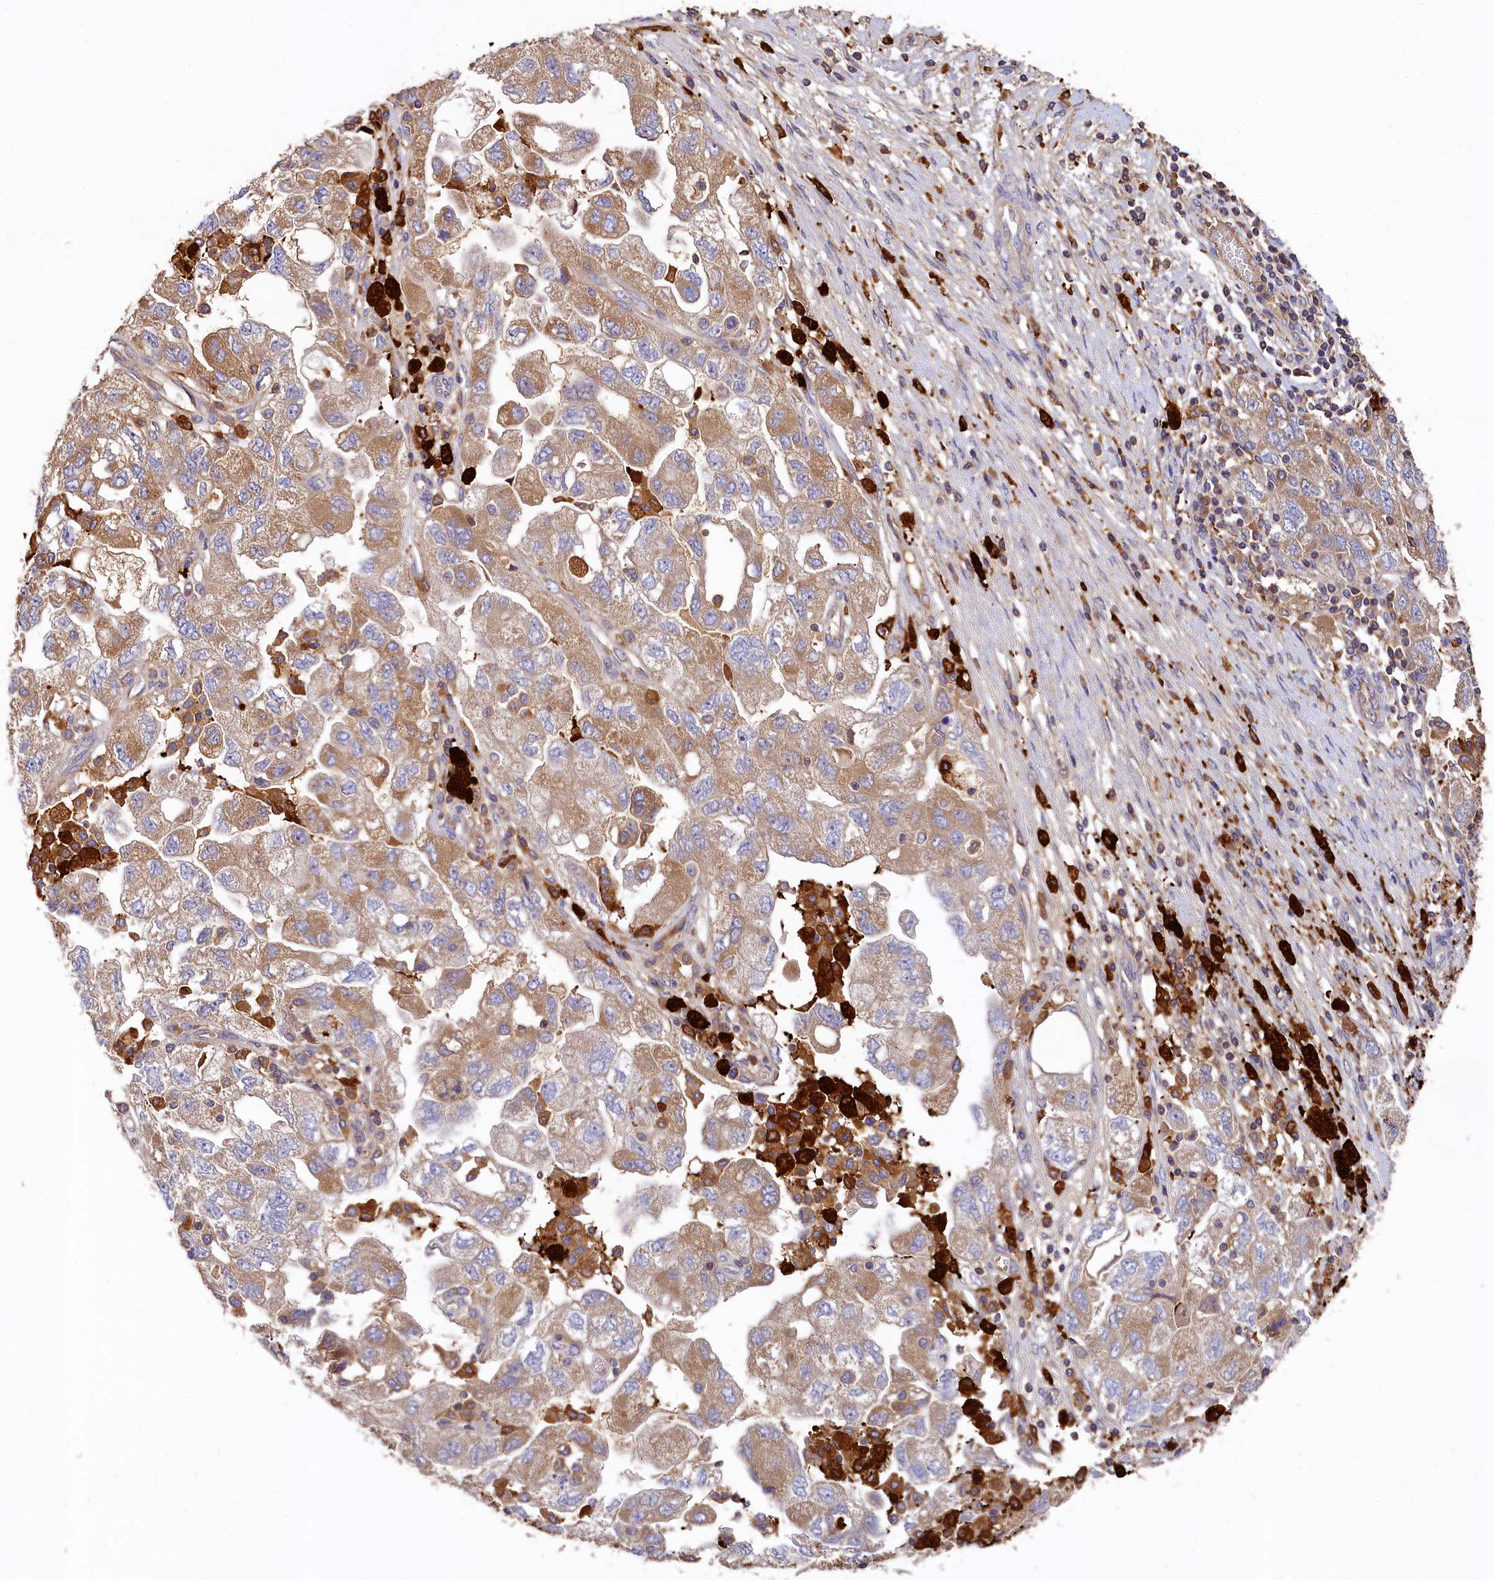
{"staining": {"intensity": "moderate", "quantity": ">75%", "location": "cytoplasmic/membranous"}, "tissue": "ovarian cancer", "cell_type": "Tumor cells", "image_type": "cancer", "snomed": [{"axis": "morphology", "description": "Carcinoma, NOS"}, {"axis": "morphology", "description": "Cystadenocarcinoma, serous, NOS"}, {"axis": "topography", "description": "Ovary"}], "caption": "Immunohistochemical staining of ovarian serous cystadenocarcinoma reveals medium levels of moderate cytoplasmic/membranous protein expression in about >75% of tumor cells. (Stains: DAB (3,3'-diaminobenzidine) in brown, nuclei in blue, Microscopy: brightfield microscopy at high magnification).", "gene": "SEC31B", "patient": {"sex": "female", "age": 69}}